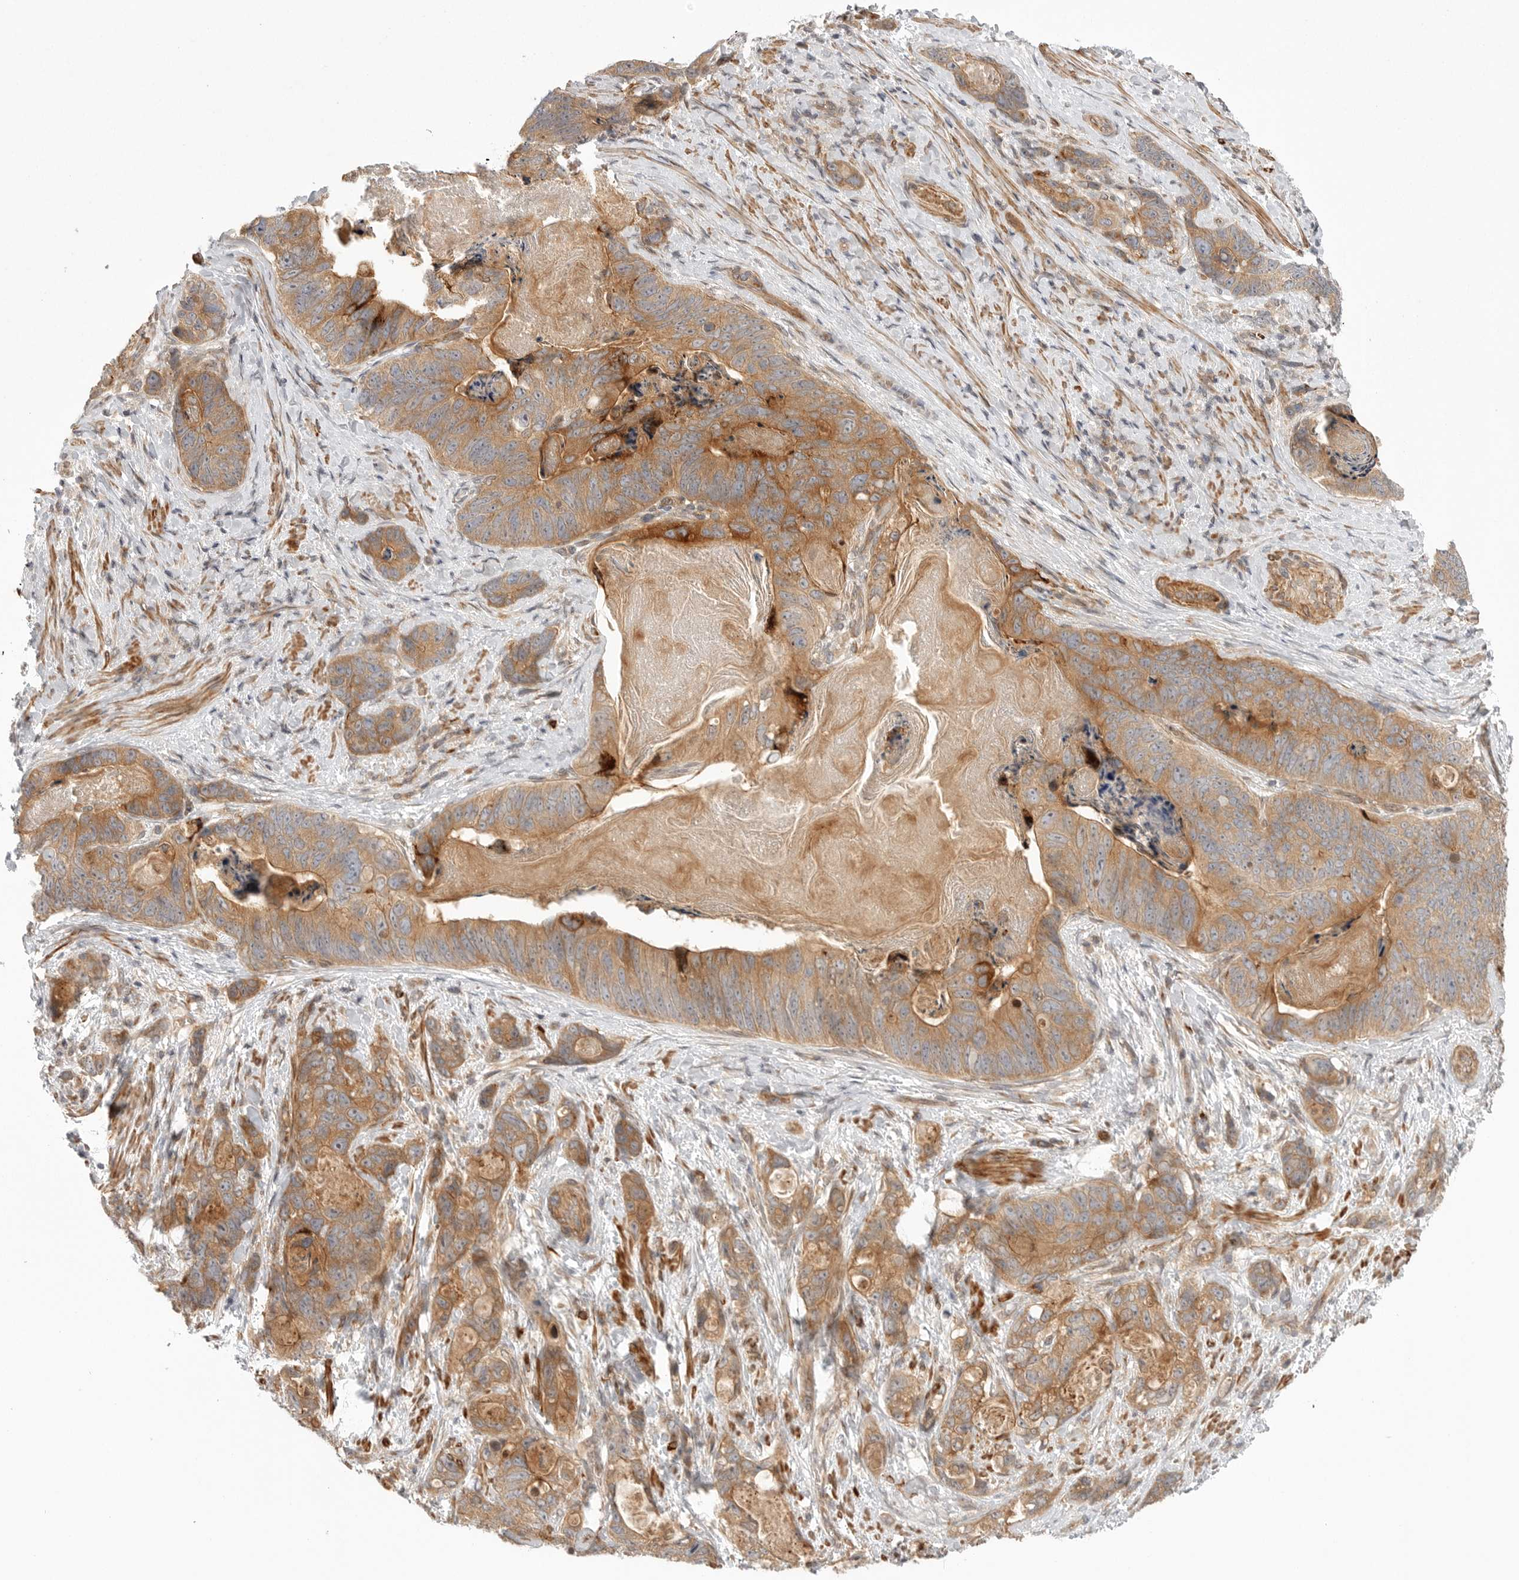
{"staining": {"intensity": "moderate", "quantity": ">75%", "location": "cytoplasmic/membranous"}, "tissue": "stomach cancer", "cell_type": "Tumor cells", "image_type": "cancer", "snomed": [{"axis": "morphology", "description": "Normal tissue, NOS"}, {"axis": "morphology", "description": "Adenocarcinoma, NOS"}, {"axis": "topography", "description": "Stomach"}], "caption": "The photomicrograph demonstrates immunohistochemical staining of adenocarcinoma (stomach). There is moderate cytoplasmic/membranous staining is appreciated in about >75% of tumor cells. (Brightfield microscopy of DAB IHC at high magnification).", "gene": "CCPG1", "patient": {"sex": "female", "age": 89}}